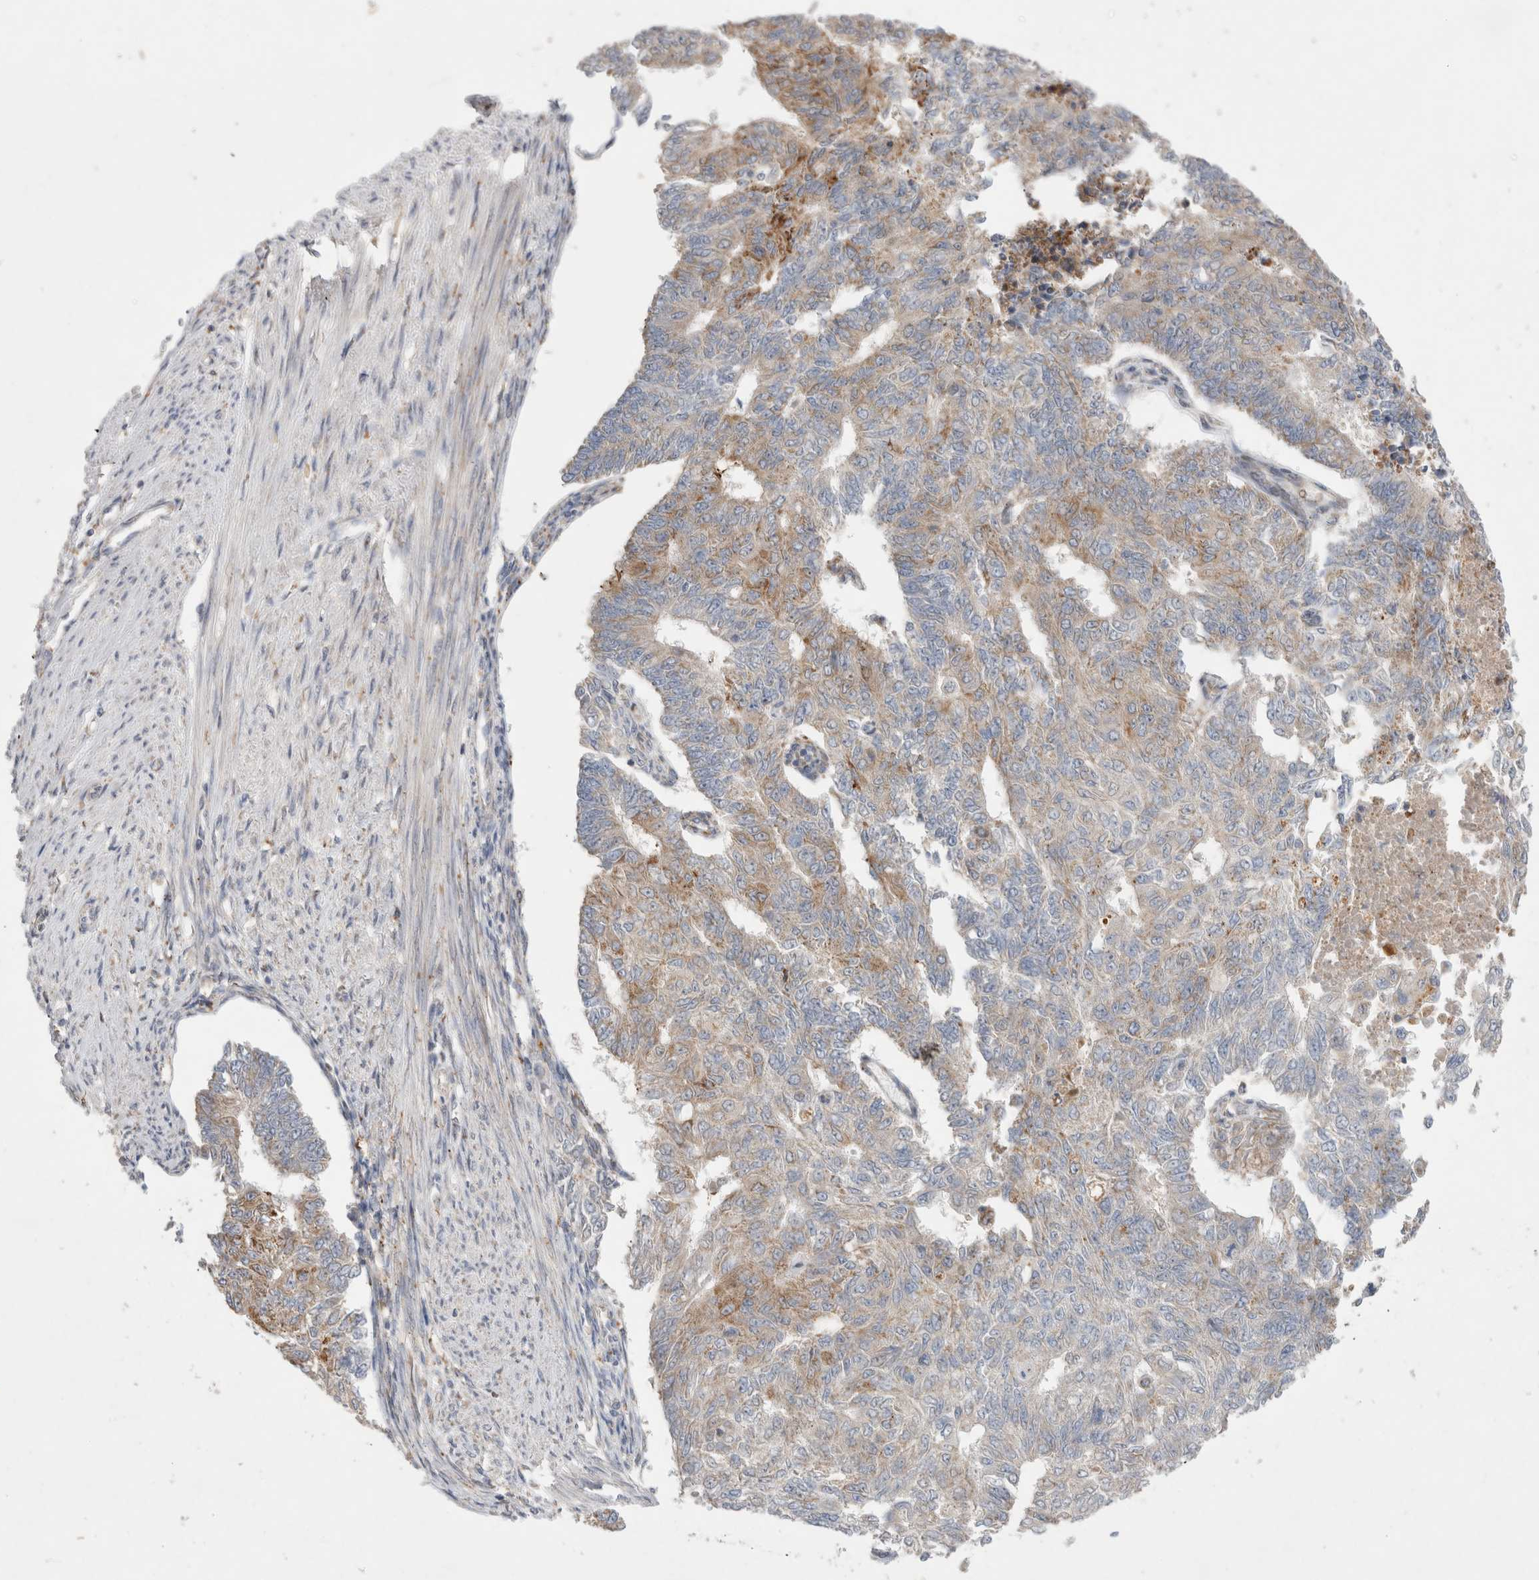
{"staining": {"intensity": "moderate", "quantity": "25%-75%", "location": "cytoplasmic/membranous"}, "tissue": "endometrial cancer", "cell_type": "Tumor cells", "image_type": "cancer", "snomed": [{"axis": "morphology", "description": "Adenocarcinoma, NOS"}, {"axis": "topography", "description": "Endometrium"}], "caption": "A brown stain highlights moderate cytoplasmic/membranous staining of a protein in endometrial adenocarcinoma tumor cells.", "gene": "TBC1D16", "patient": {"sex": "female", "age": 32}}